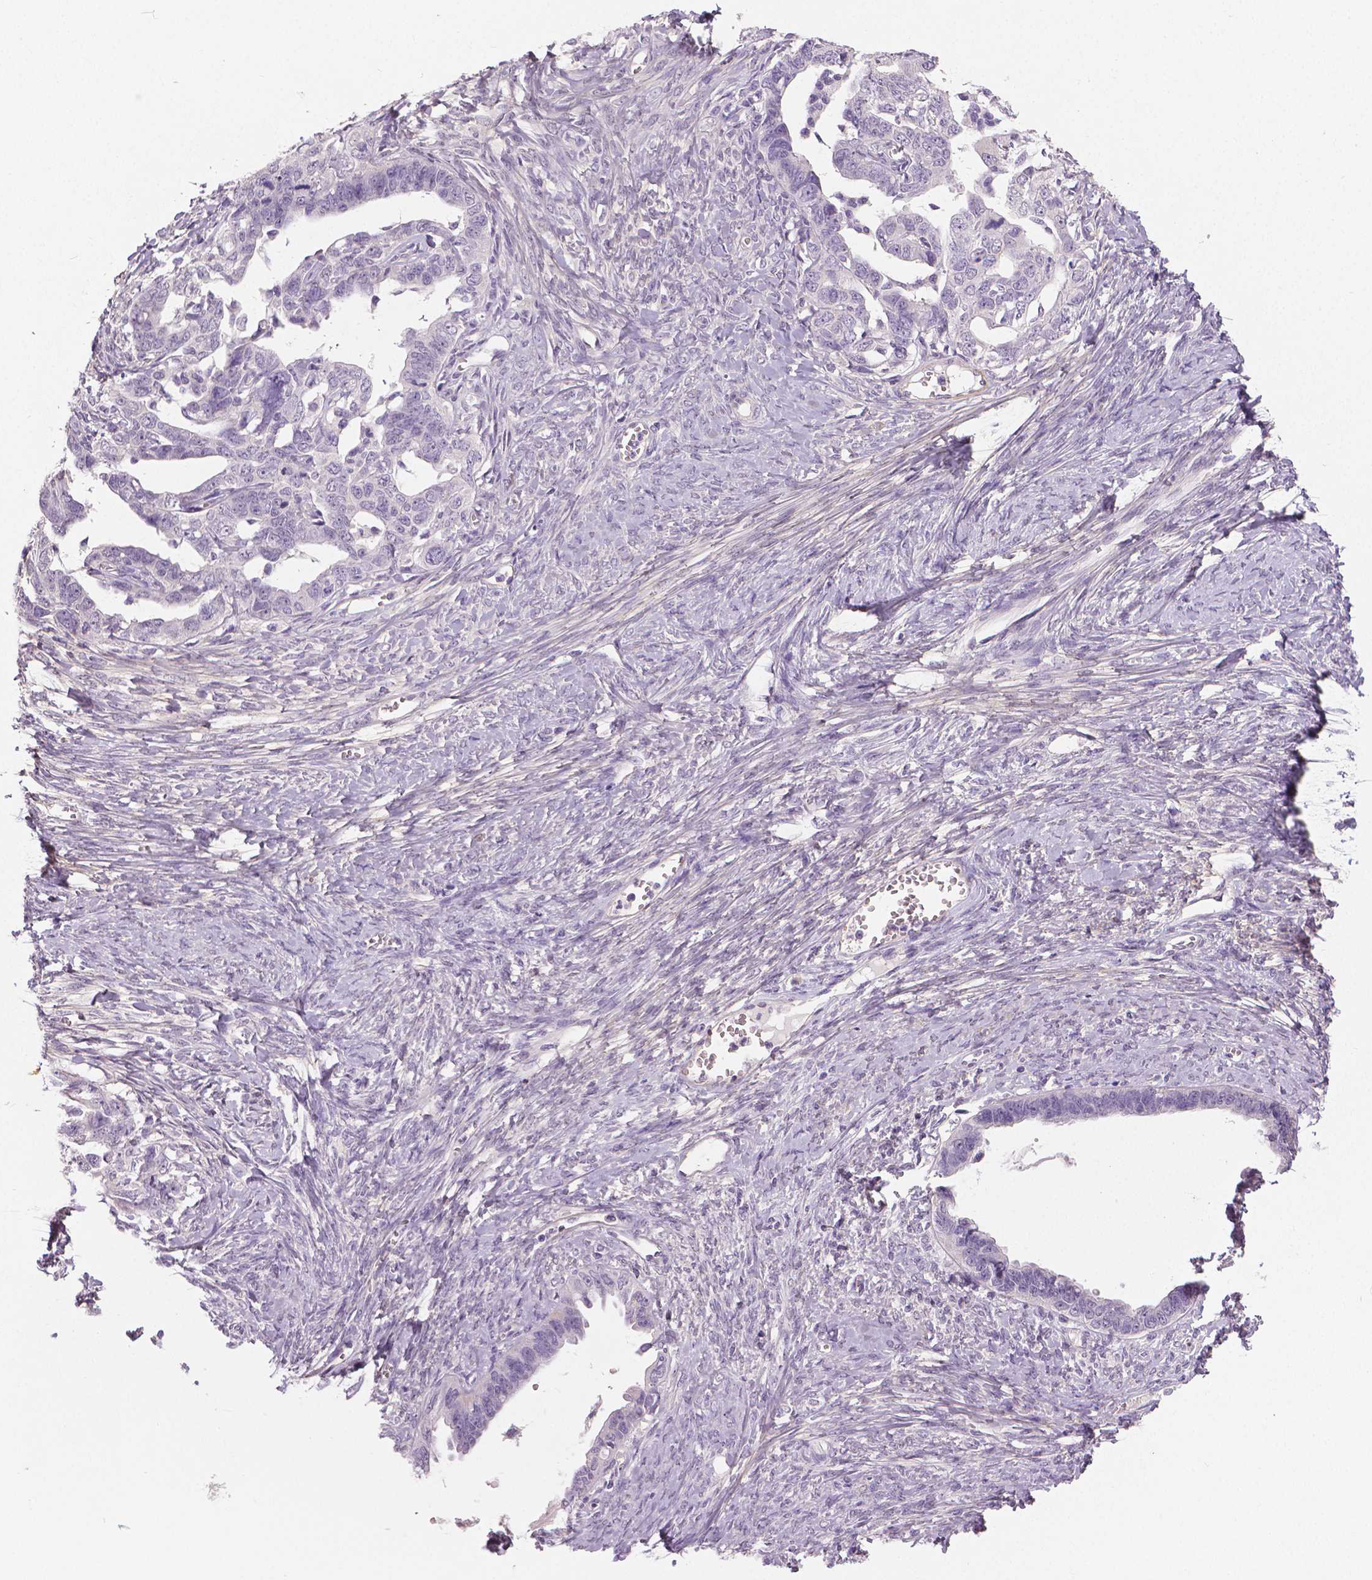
{"staining": {"intensity": "negative", "quantity": "none", "location": "none"}, "tissue": "ovarian cancer", "cell_type": "Tumor cells", "image_type": "cancer", "snomed": [{"axis": "morphology", "description": "Cystadenocarcinoma, serous, NOS"}, {"axis": "topography", "description": "Ovary"}], "caption": "Immunohistochemical staining of ovarian cancer (serous cystadenocarcinoma) displays no significant staining in tumor cells. (DAB IHC with hematoxylin counter stain).", "gene": "FLT1", "patient": {"sex": "female", "age": 69}}